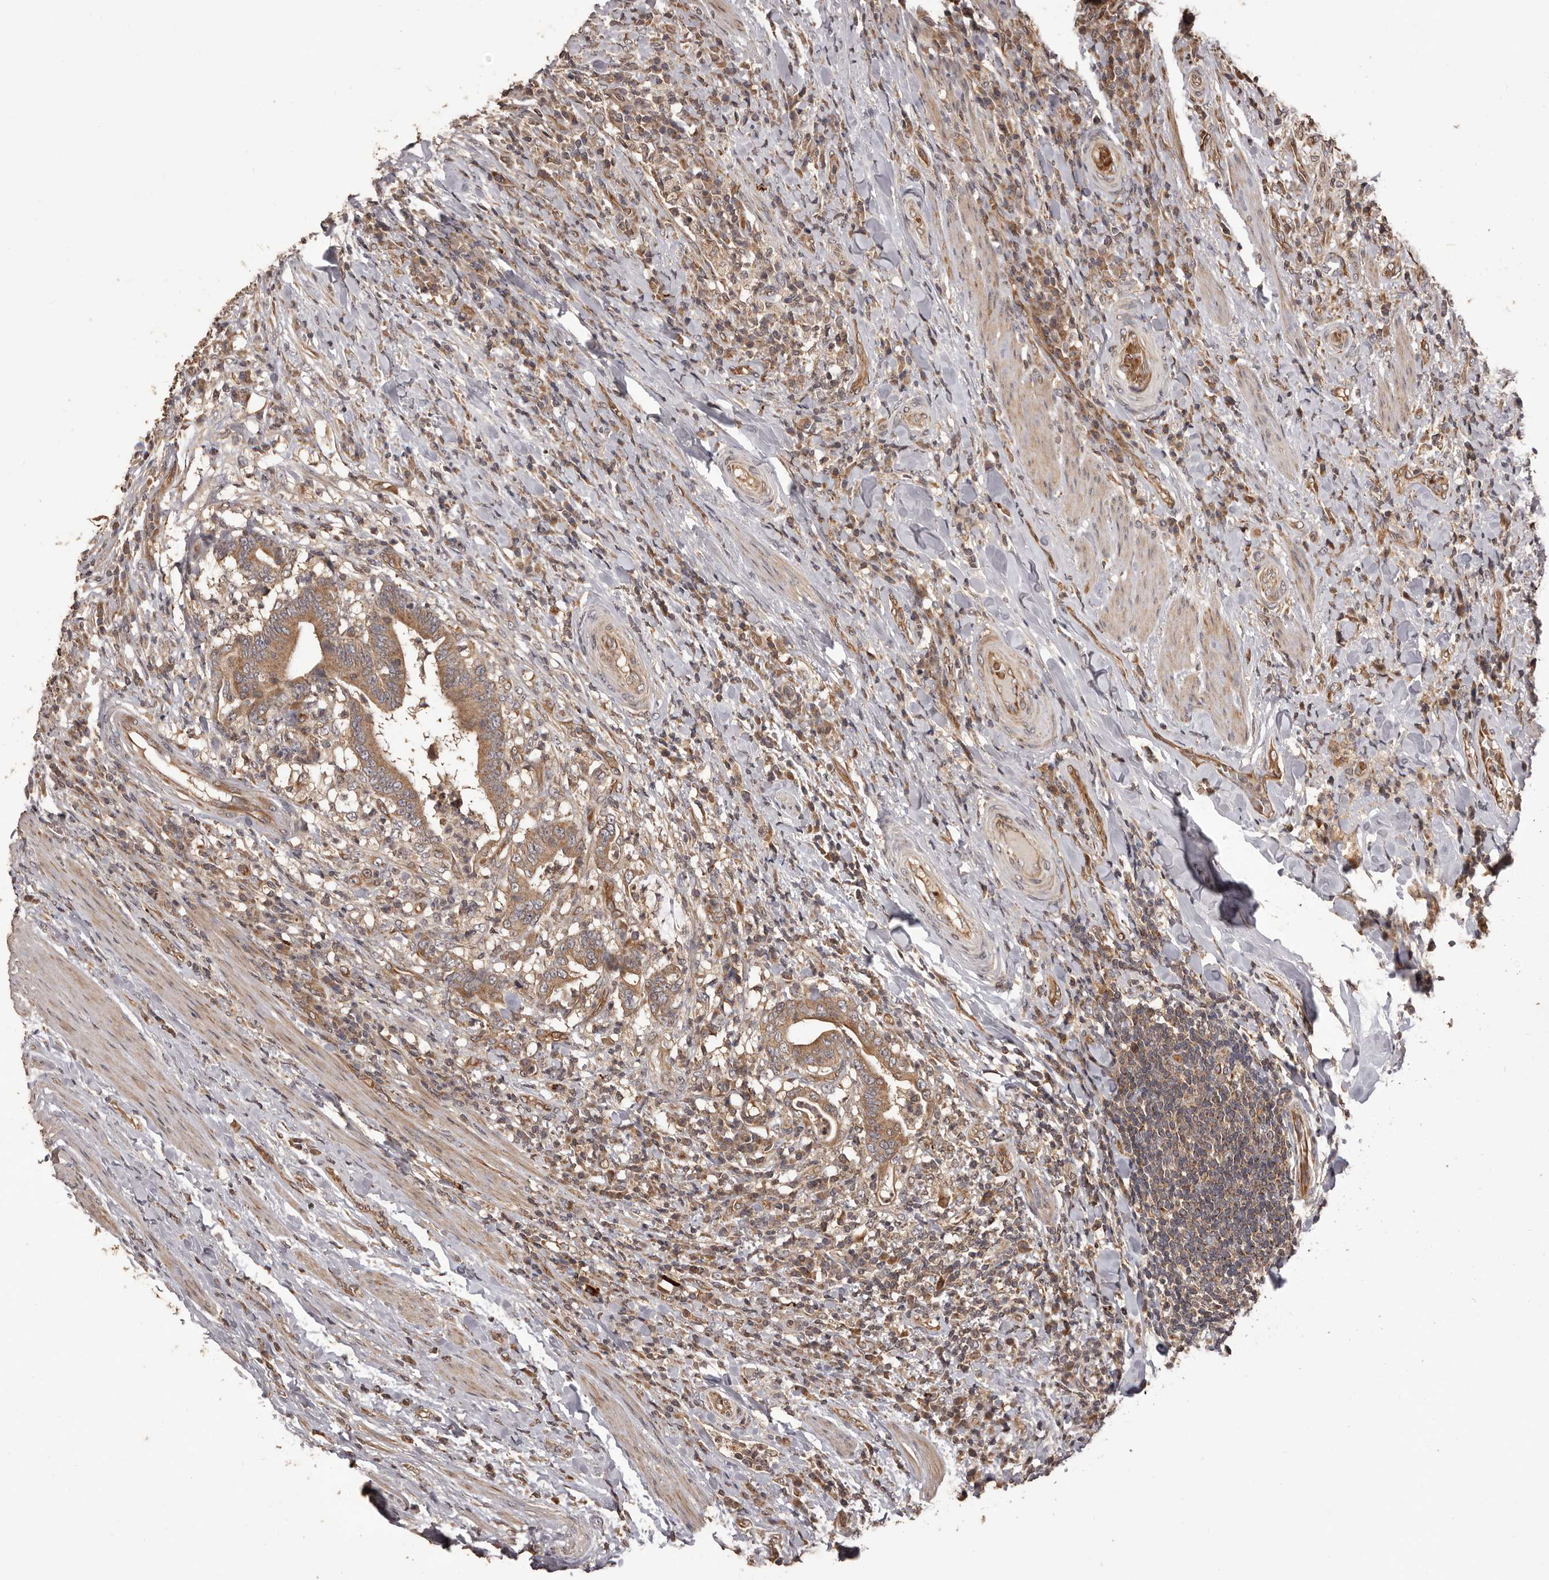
{"staining": {"intensity": "moderate", "quantity": ">75%", "location": "cytoplasmic/membranous"}, "tissue": "colorectal cancer", "cell_type": "Tumor cells", "image_type": "cancer", "snomed": [{"axis": "morphology", "description": "Adenocarcinoma, NOS"}, {"axis": "topography", "description": "Colon"}], "caption": "This is an image of IHC staining of colorectal cancer (adenocarcinoma), which shows moderate staining in the cytoplasmic/membranous of tumor cells.", "gene": "QRSL1", "patient": {"sex": "female", "age": 66}}